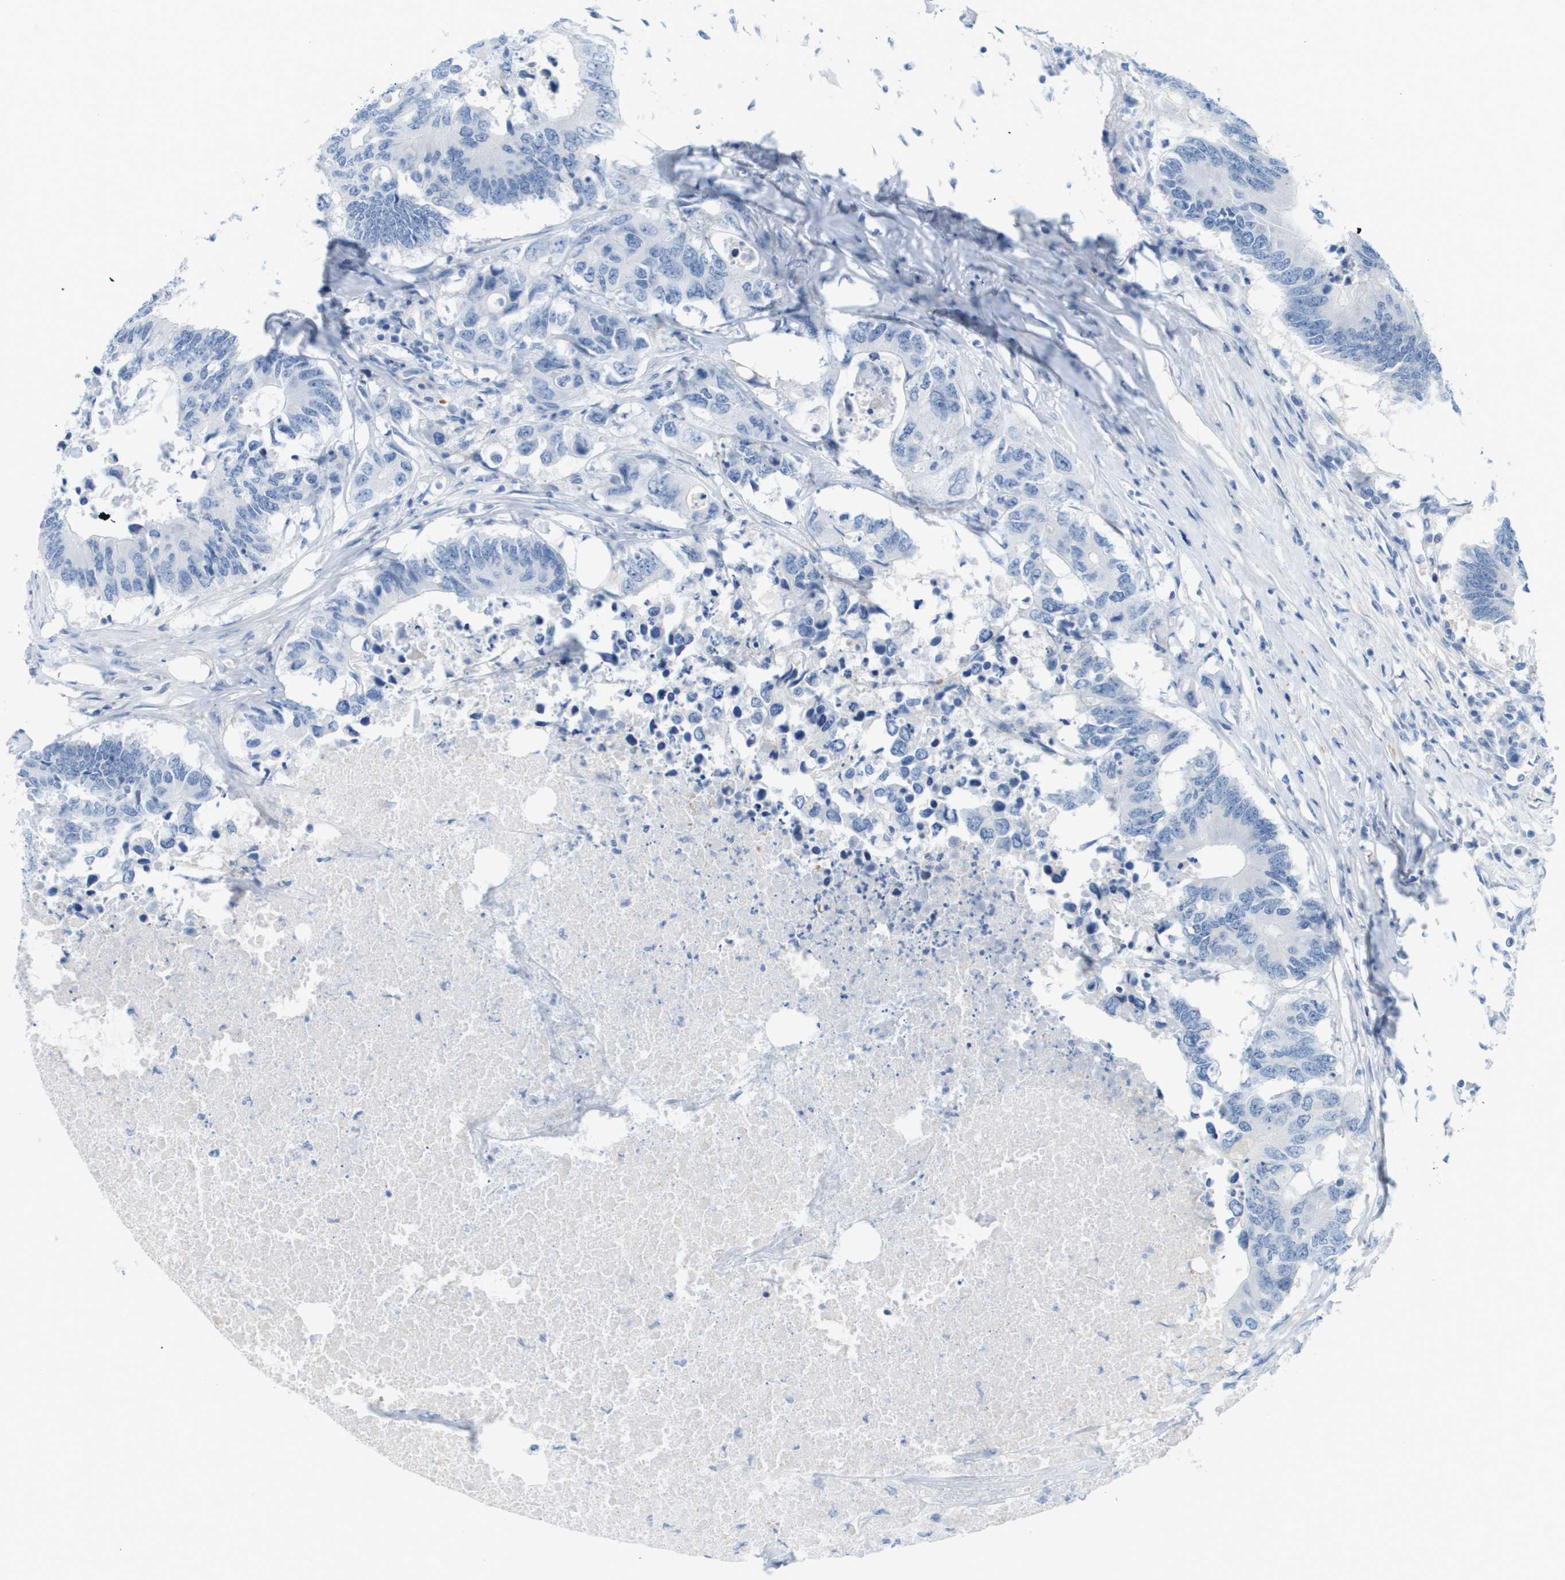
{"staining": {"intensity": "negative", "quantity": "none", "location": "none"}, "tissue": "colorectal cancer", "cell_type": "Tumor cells", "image_type": "cancer", "snomed": [{"axis": "morphology", "description": "Adenocarcinoma, NOS"}, {"axis": "topography", "description": "Colon"}], "caption": "Immunohistochemical staining of colorectal adenocarcinoma reveals no significant positivity in tumor cells. (Brightfield microscopy of DAB (3,3'-diaminobenzidine) immunohistochemistry at high magnification).", "gene": "CUL9", "patient": {"sex": "male", "age": 71}}